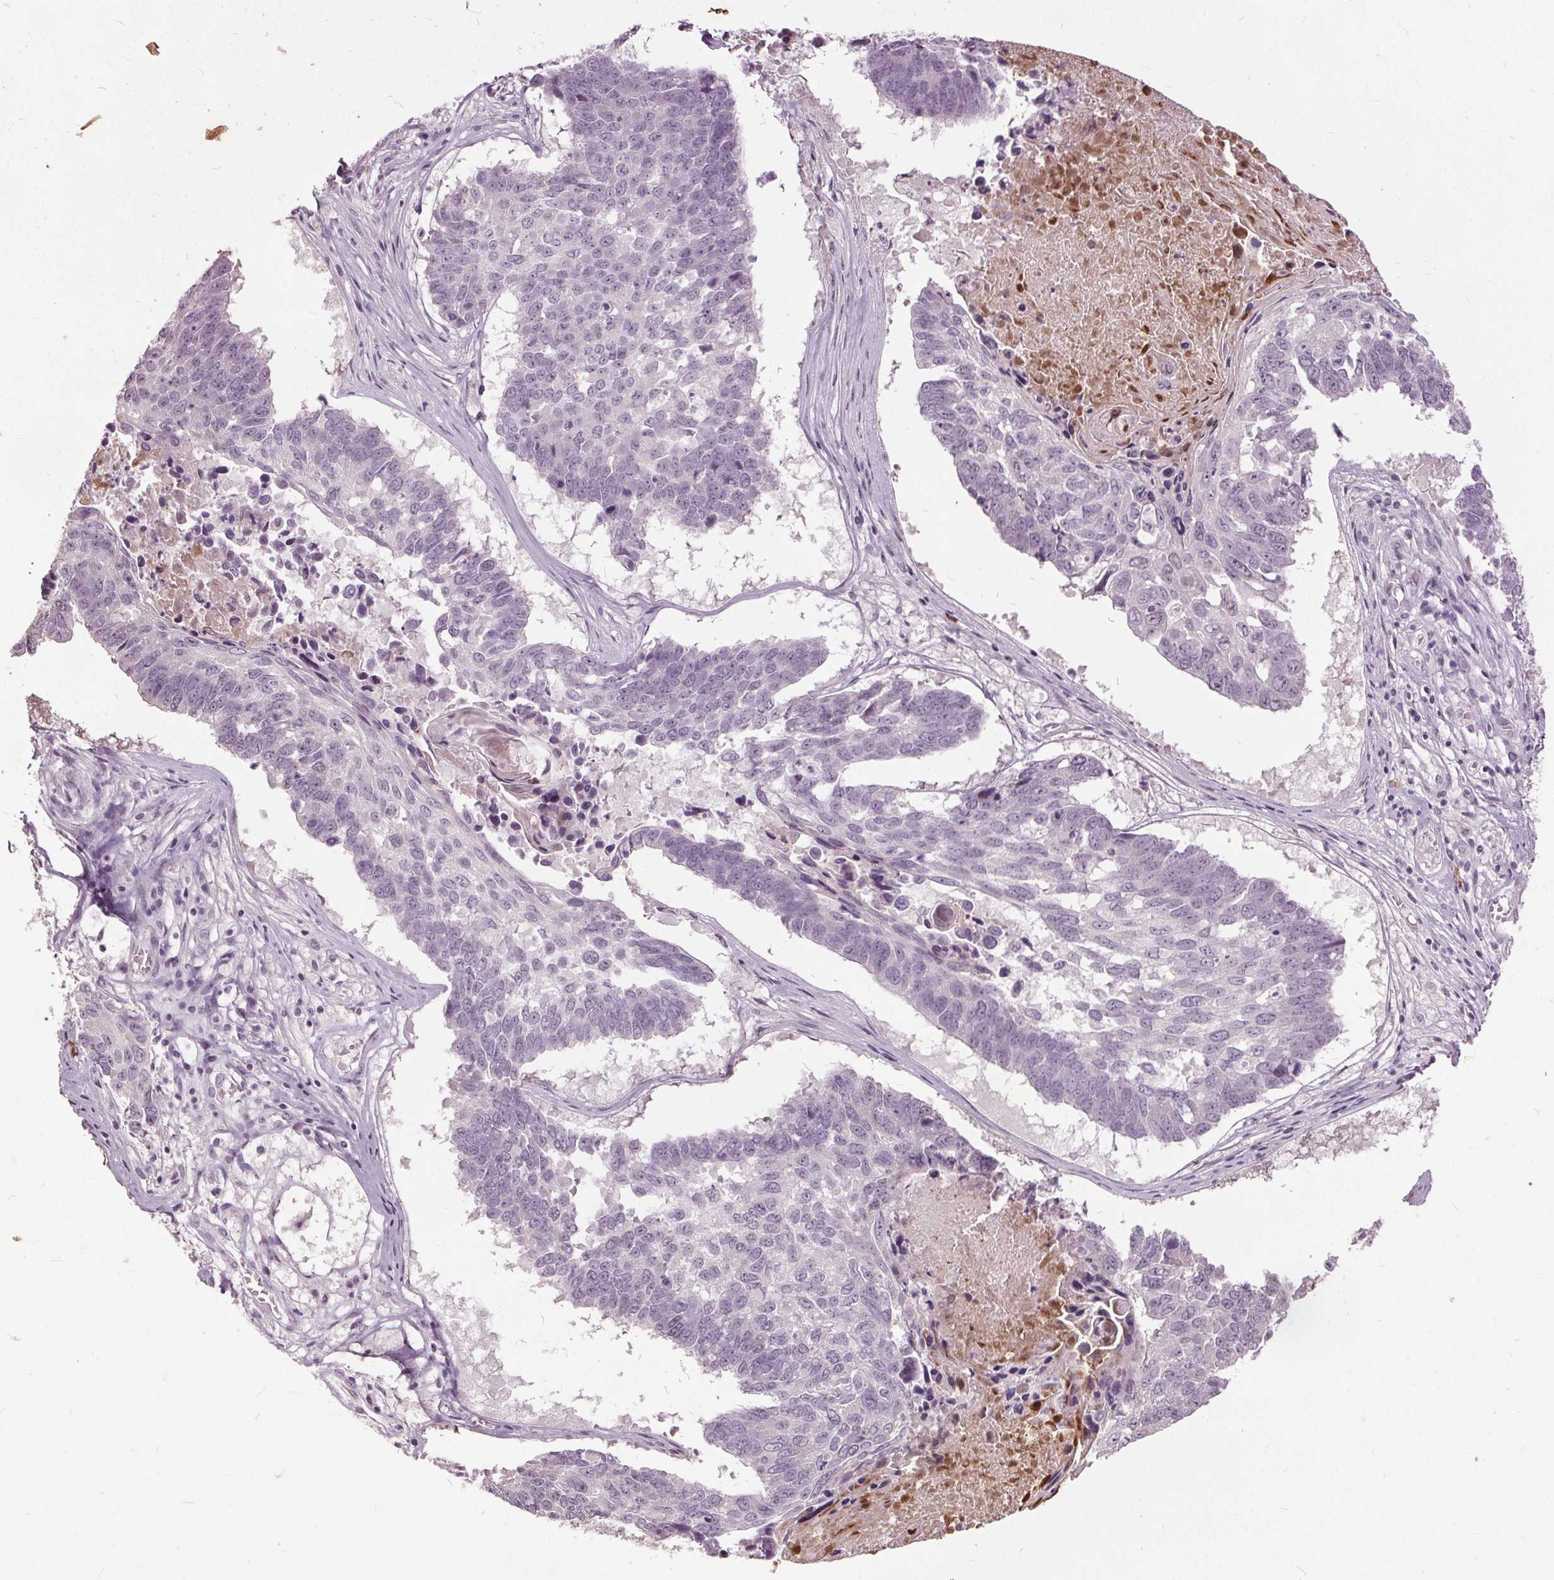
{"staining": {"intensity": "negative", "quantity": "none", "location": "none"}, "tissue": "lung cancer", "cell_type": "Tumor cells", "image_type": "cancer", "snomed": [{"axis": "morphology", "description": "Squamous cell carcinoma, NOS"}, {"axis": "topography", "description": "Lung"}], "caption": "IHC image of human lung cancer (squamous cell carcinoma) stained for a protein (brown), which shows no expression in tumor cells.", "gene": "CXCL16", "patient": {"sex": "male", "age": 73}}